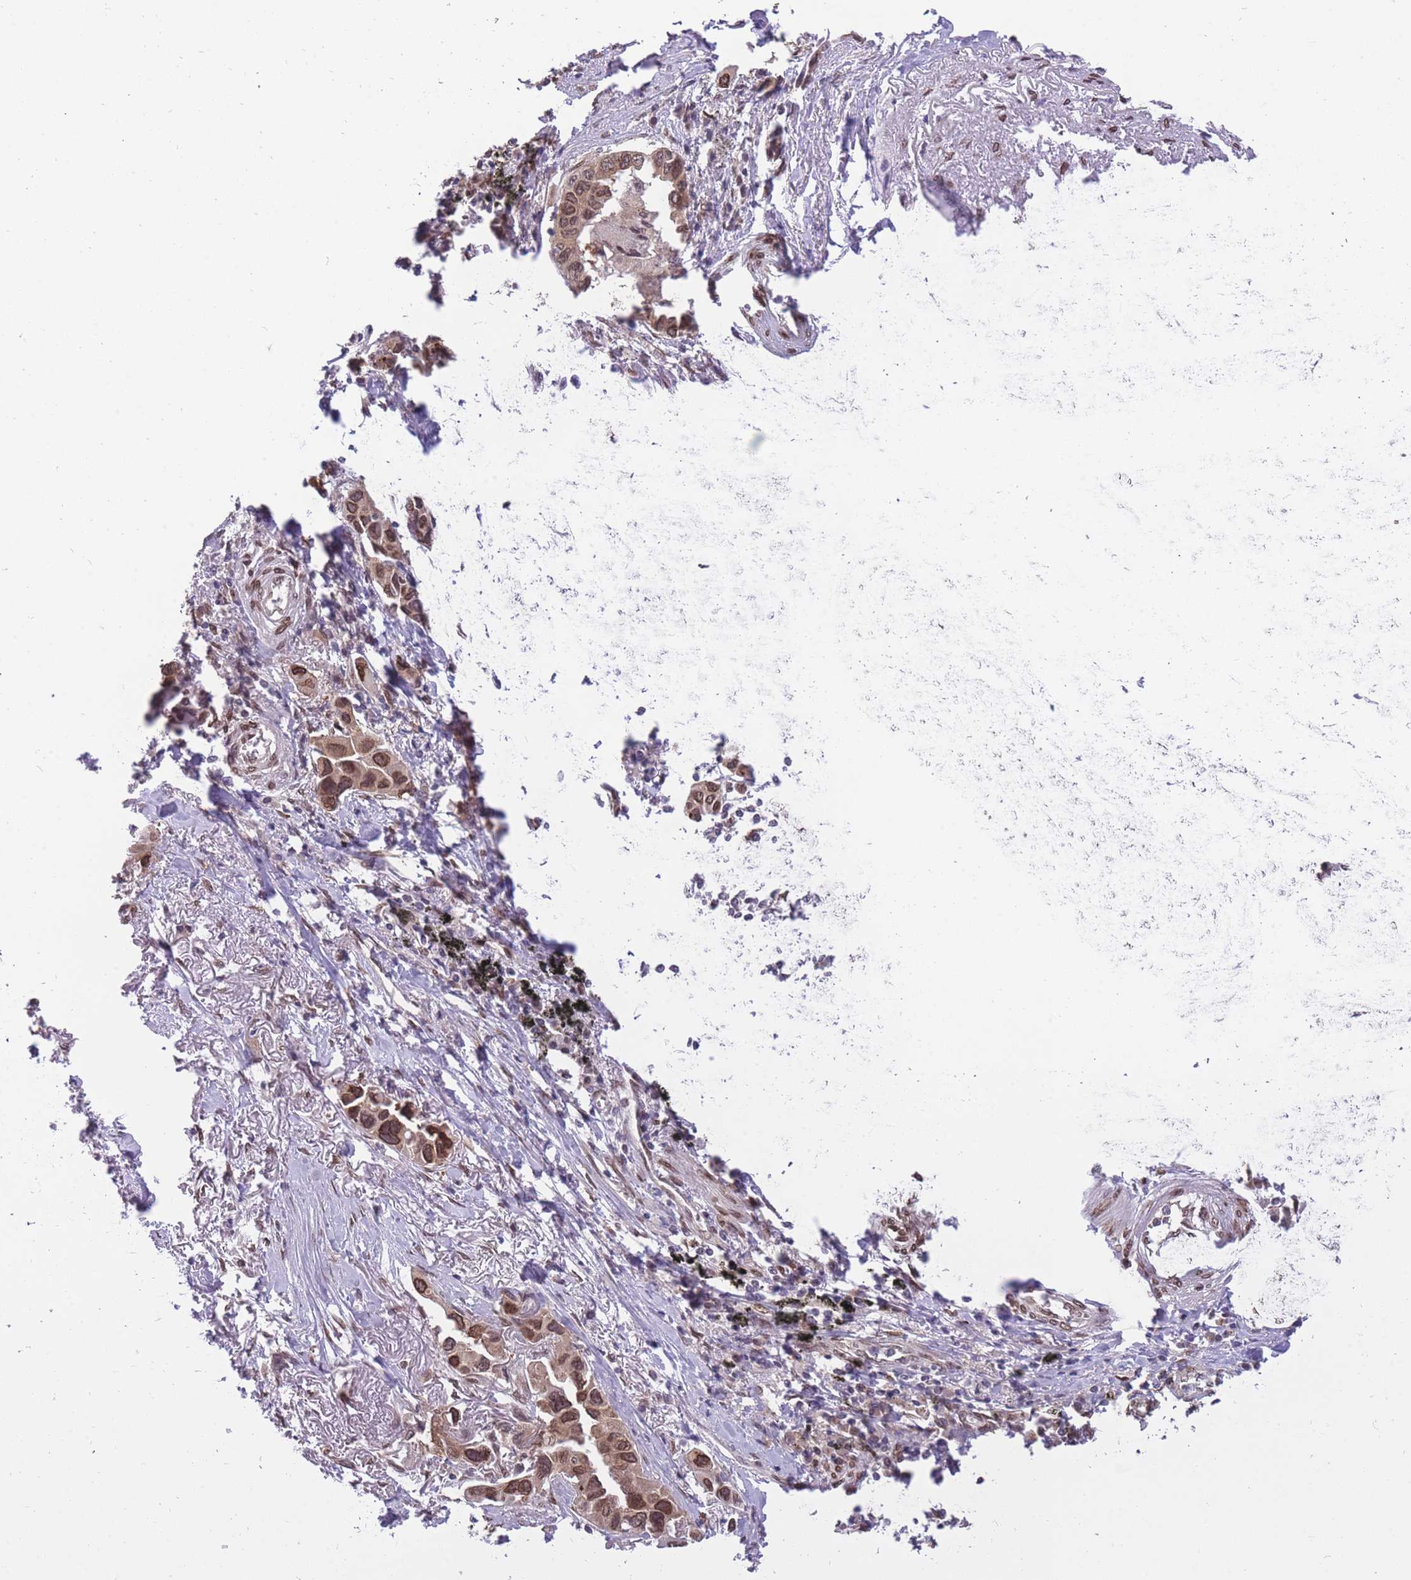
{"staining": {"intensity": "moderate", "quantity": ">75%", "location": "cytoplasmic/membranous,nuclear"}, "tissue": "lung cancer", "cell_type": "Tumor cells", "image_type": "cancer", "snomed": [{"axis": "morphology", "description": "Adenocarcinoma, NOS"}, {"axis": "topography", "description": "Lung"}], "caption": "Brown immunohistochemical staining in lung adenocarcinoma exhibits moderate cytoplasmic/membranous and nuclear expression in about >75% of tumor cells. The staining was performed using DAB, with brown indicating positive protein expression. Nuclei are stained blue with hematoxylin.", "gene": "CDIP1", "patient": {"sex": "female", "age": 76}}